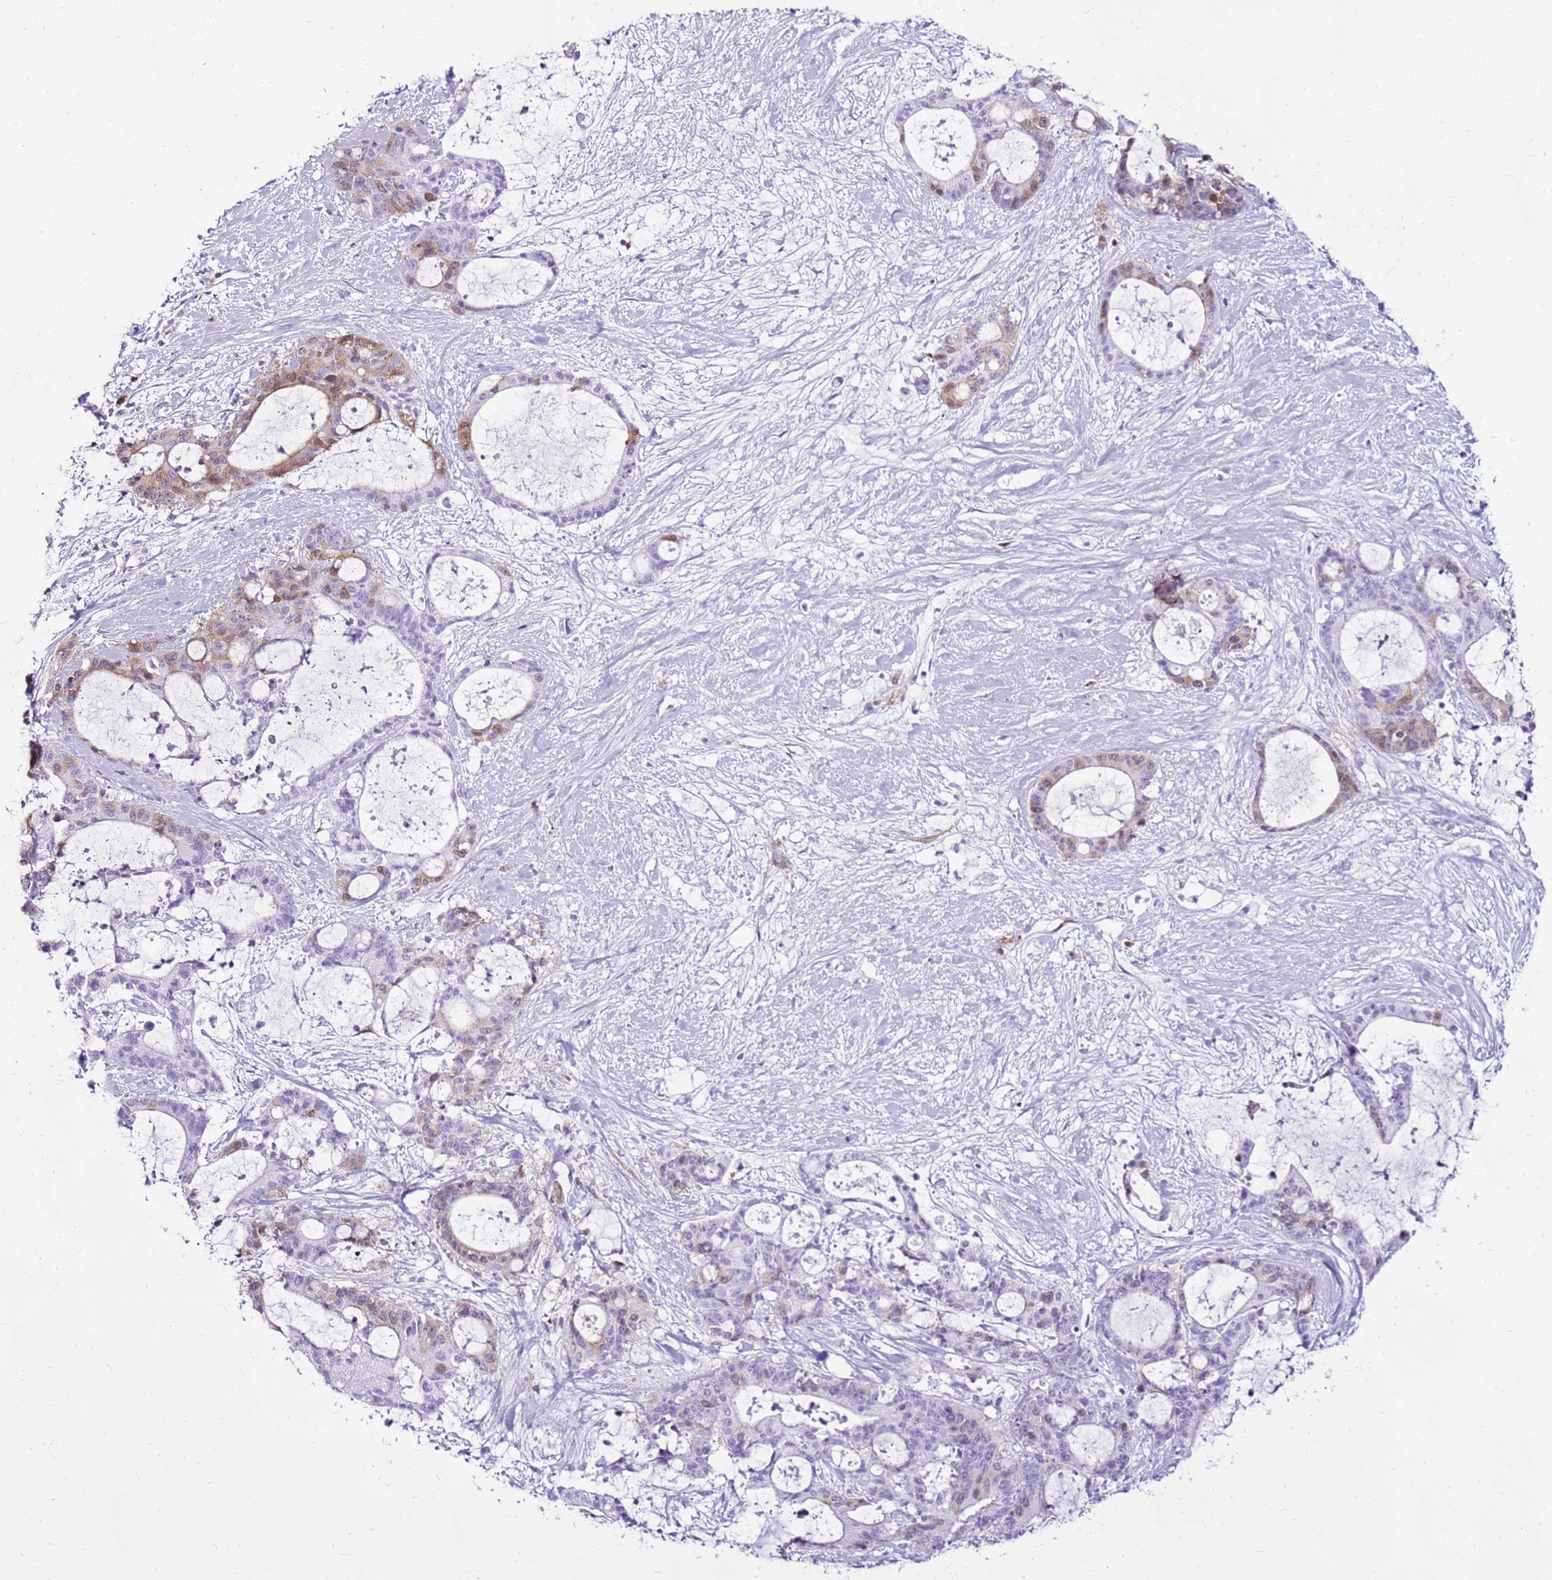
{"staining": {"intensity": "weak", "quantity": "<25%", "location": "cytoplasmic/membranous"}, "tissue": "liver cancer", "cell_type": "Tumor cells", "image_type": "cancer", "snomed": [{"axis": "morphology", "description": "Normal tissue, NOS"}, {"axis": "morphology", "description": "Cholangiocarcinoma"}, {"axis": "topography", "description": "Liver"}, {"axis": "topography", "description": "Peripheral nerve tissue"}], "caption": "This is a histopathology image of IHC staining of liver cholangiocarcinoma, which shows no positivity in tumor cells. Brightfield microscopy of immunohistochemistry stained with DAB (3,3'-diaminobenzidine) (brown) and hematoxylin (blue), captured at high magnification.", "gene": "SPC25", "patient": {"sex": "female", "age": 73}}